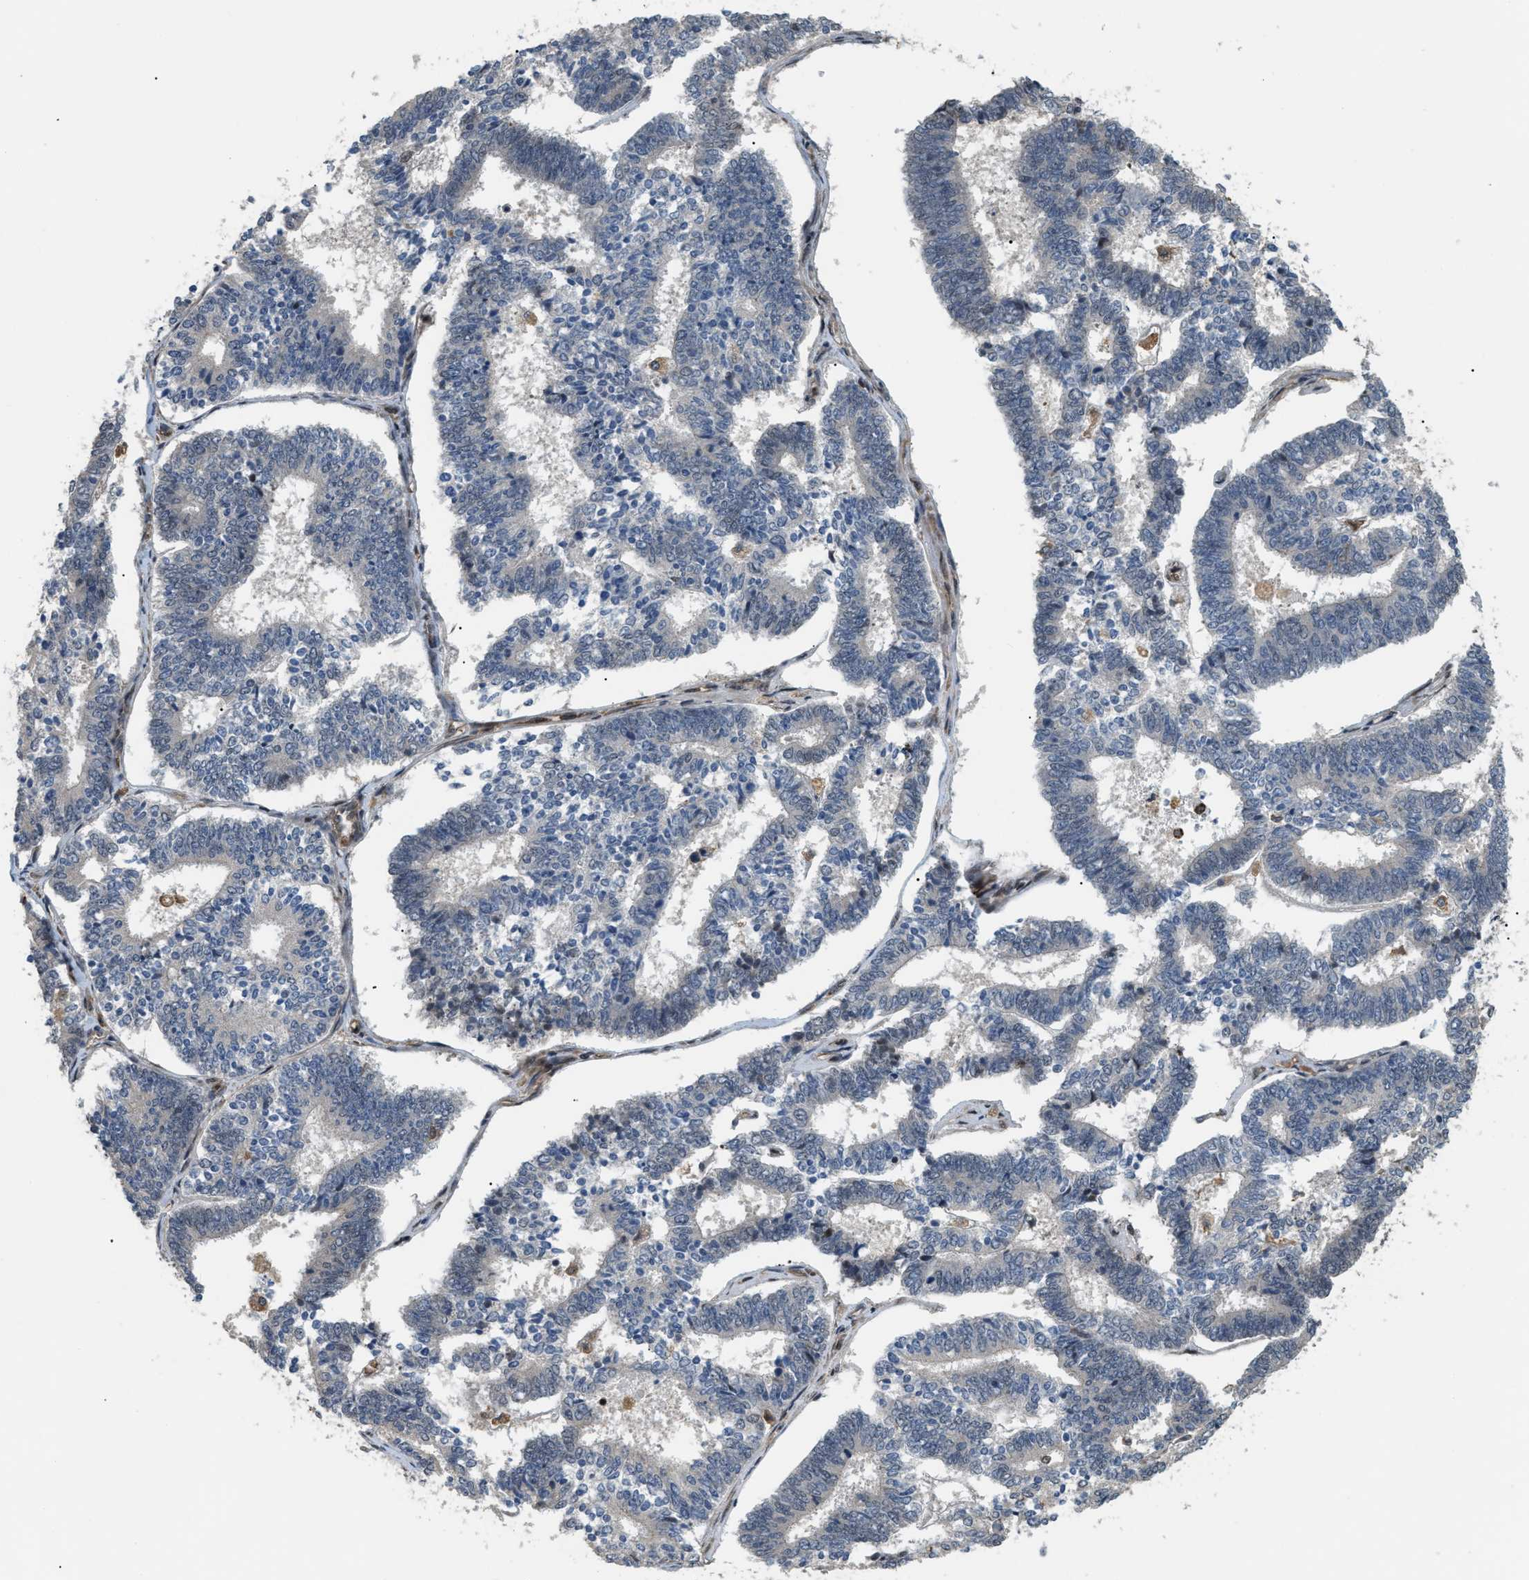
{"staining": {"intensity": "negative", "quantity": "none", "location": "none"}, "tissue": "endometrial cancer", "cell_type": "Tumor cells", "image_type": "cancer", "snomed": [{"axis": "morphology", "description": "Adenocarcinoma, NOS"}, {"axis": "topography", "description": "Endometrium"}], "caption": "An immunohistochemistry photomicrograph of endometrial adenocarcinoma is shown. There is no staining in tumor cells of endometrial adenocarcinoma.", "gene": "LTA4H", "patient": {"sex": "female", "age": 70}}